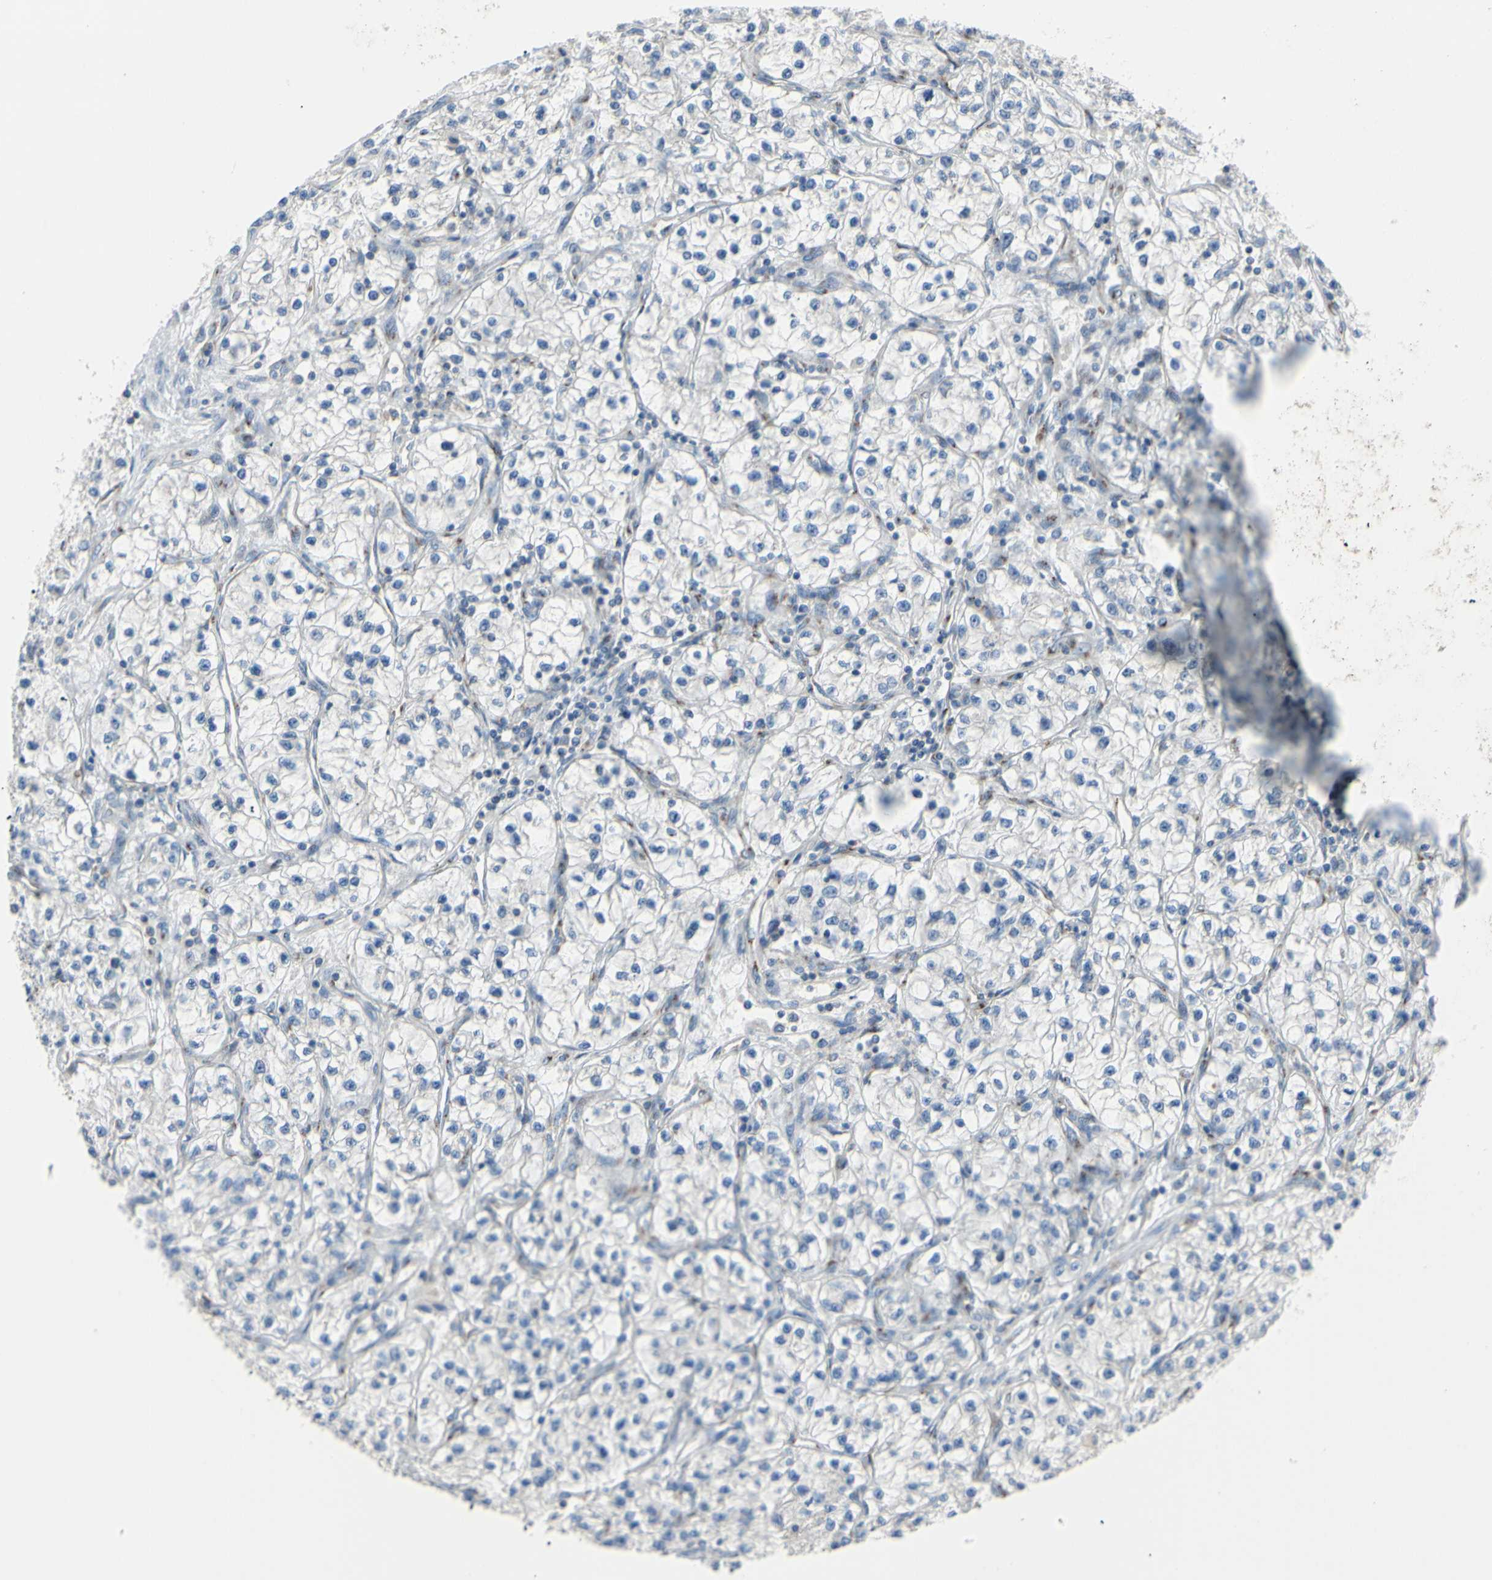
{"staining": {"intensity": "negative", "quantity": "none", "location": "none"}, "tissue": "renal cancer", "cell_type": "Tumor cells", "image_type": "cancer", "snomed": [{"axis": "morphology", "description": "Adenocarcinoma, NOS"}, {"axis": "topography", "description": "Kidney"}], "caption": "Micrograph shows no significant protein staining in tumor cells of renal adenocarcinoma.", "gene": "B4GALT3", "patient": {"sex": "female", "age": 57}}